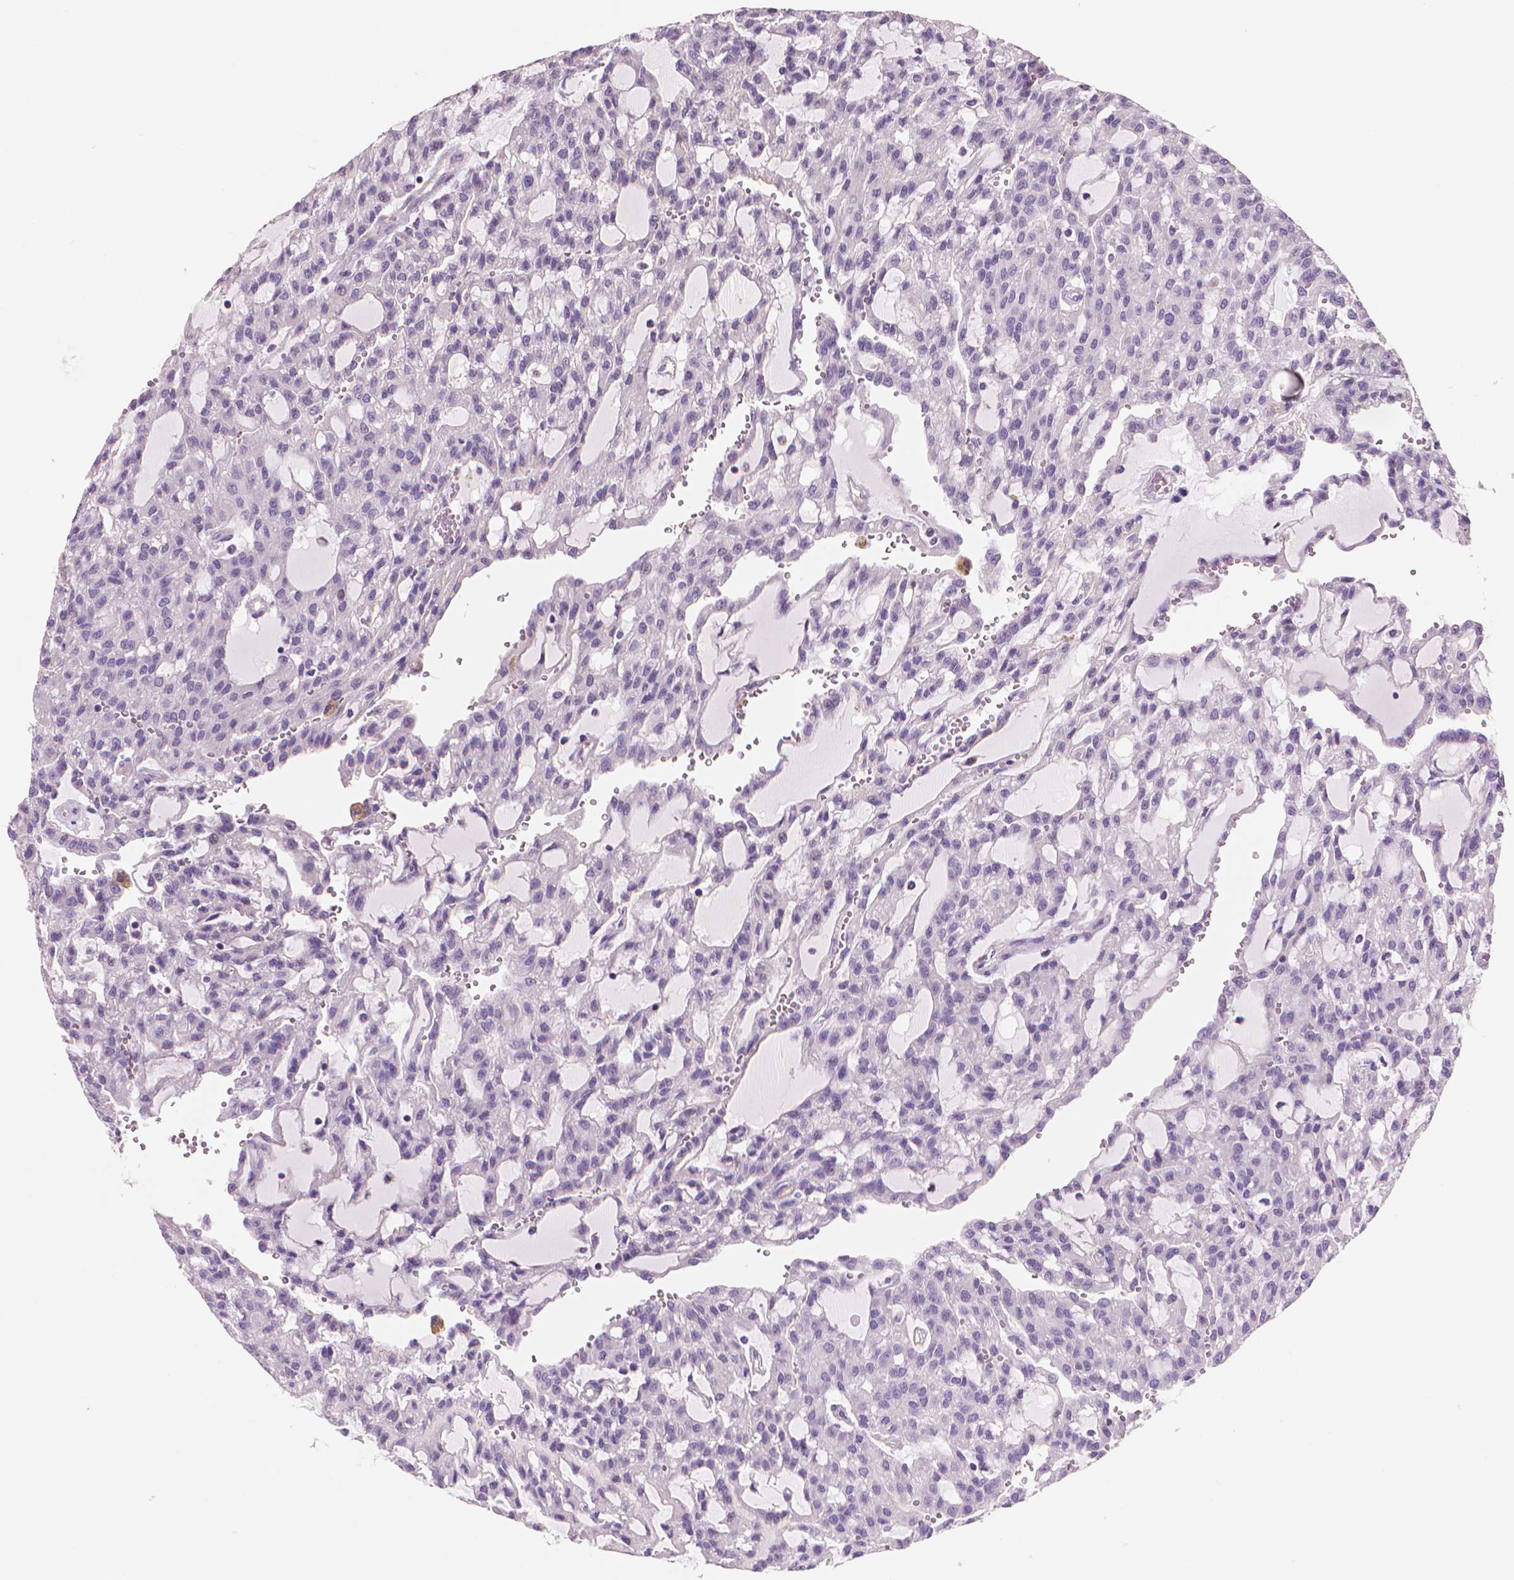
{"staining": {"intensity": "negative", "quantity": "none", "location": "none"}, "tissue": "renal cancer", "cell_type": "Tumor cells", "image_type": "cancer", "snomed": [{"axis": "morphology", "description": "Adenocarcinoma, NOS"}, {"axis": "topography", "description": "Kidney"}], "caption": "An IHC histopathology image of adenocarcinoma (renal) is shown. There is no staining in tumor cells of adenocarcinoma (renal). (IHC, brightfield microscopy, high magnification).", "gene": "CLXN", "patient": {"sex": "male", "age": 63}}